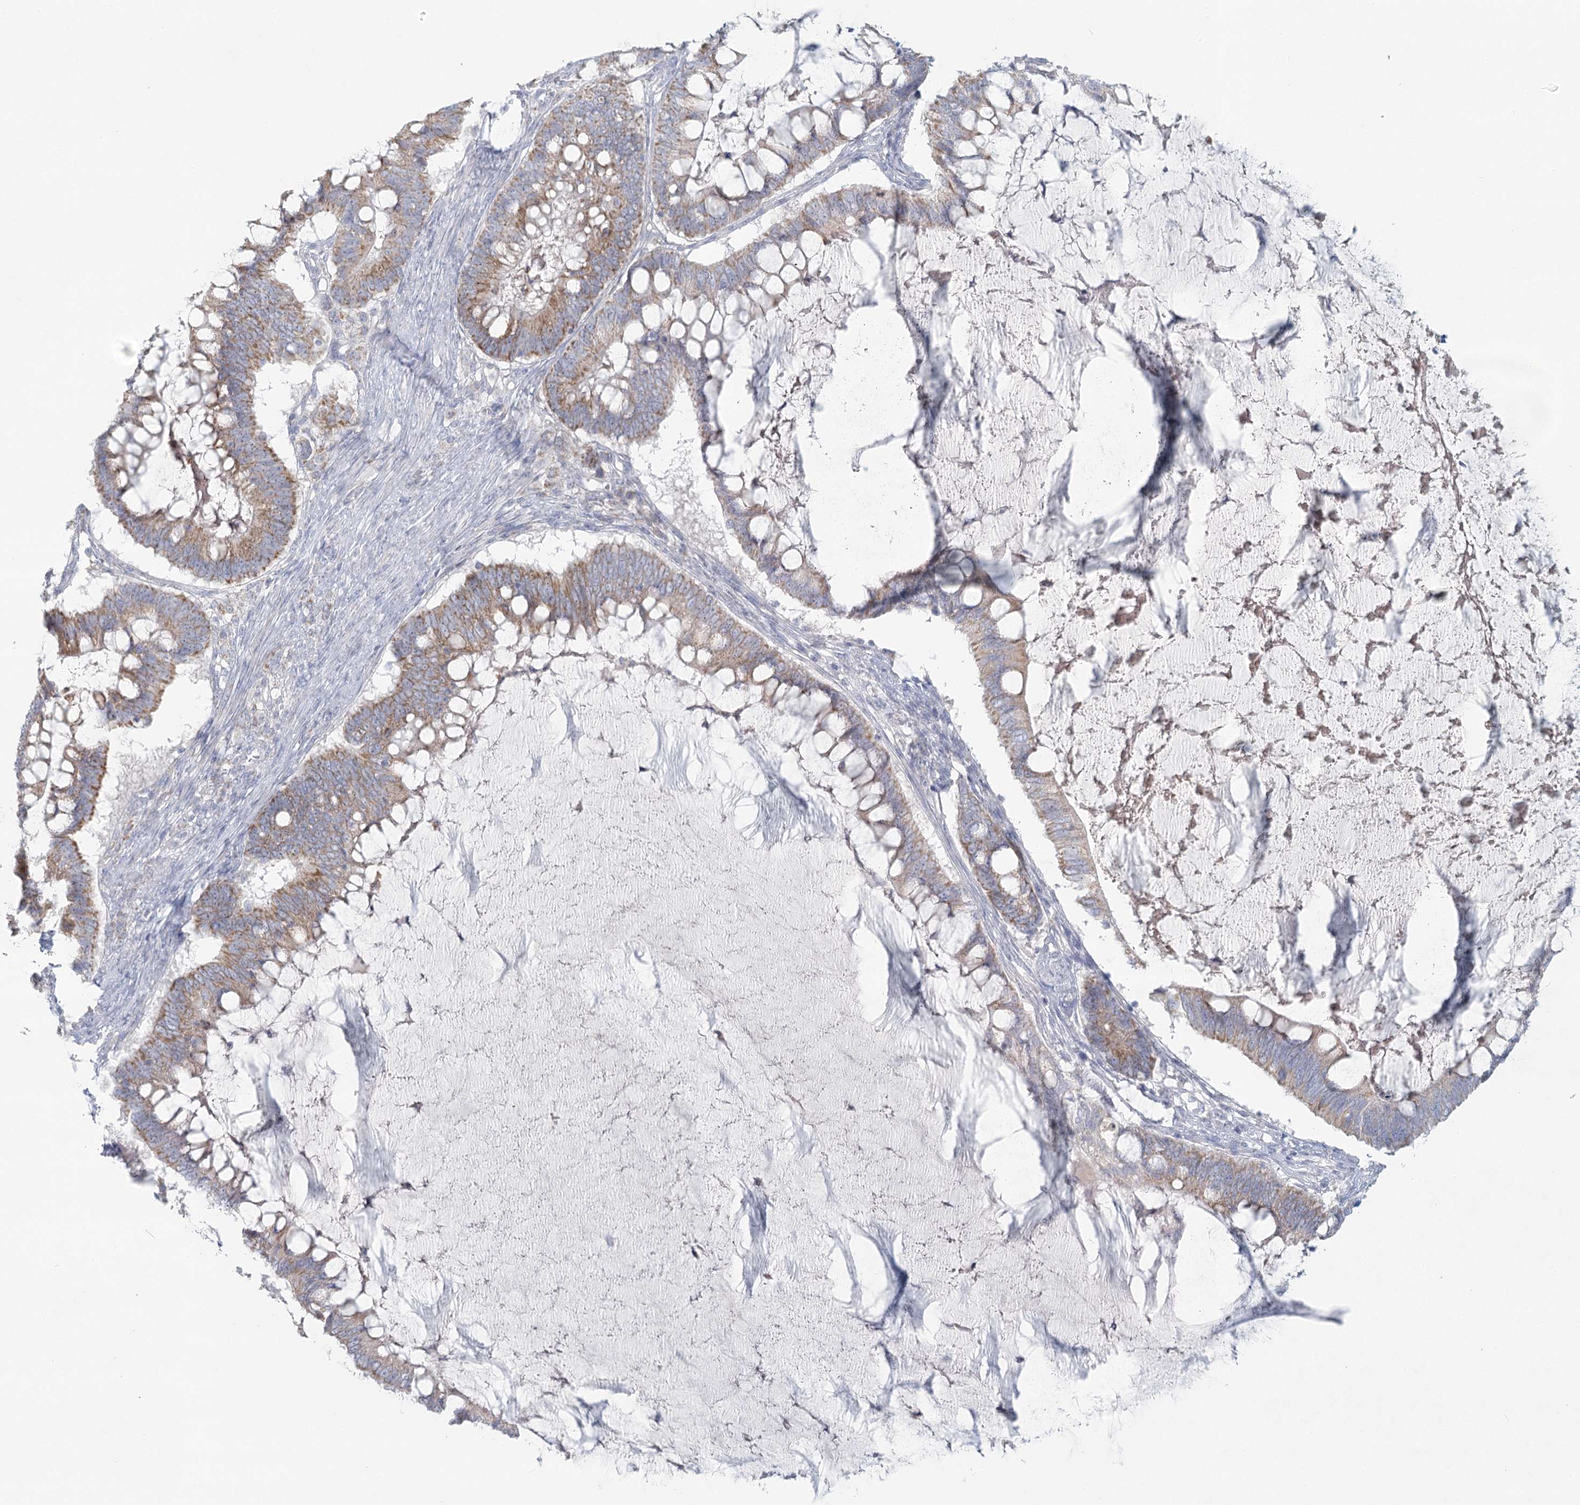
{"staining": {"intensity": "weak", "quantity": ">75%", "location": "cytoplasmic/membranous"}, "tissue": "ovarian cancer", "cell_type": "Tumor cells", "image_type": "cancer", "snomed": [{"axis": "morphology", "description": "Cystadenocarcinoma, mucinous, NOS"}, {"axis": "topography", "description": "Ovary"}], "caption": "Ovarian cancer (mucinous cystadenocarcinoma) stained for a protein reveals weak cytoplasmic/membranous positivity in tumor cells.", "gene": "BPHL", "patient": {"sex": "female", "age": 61}}